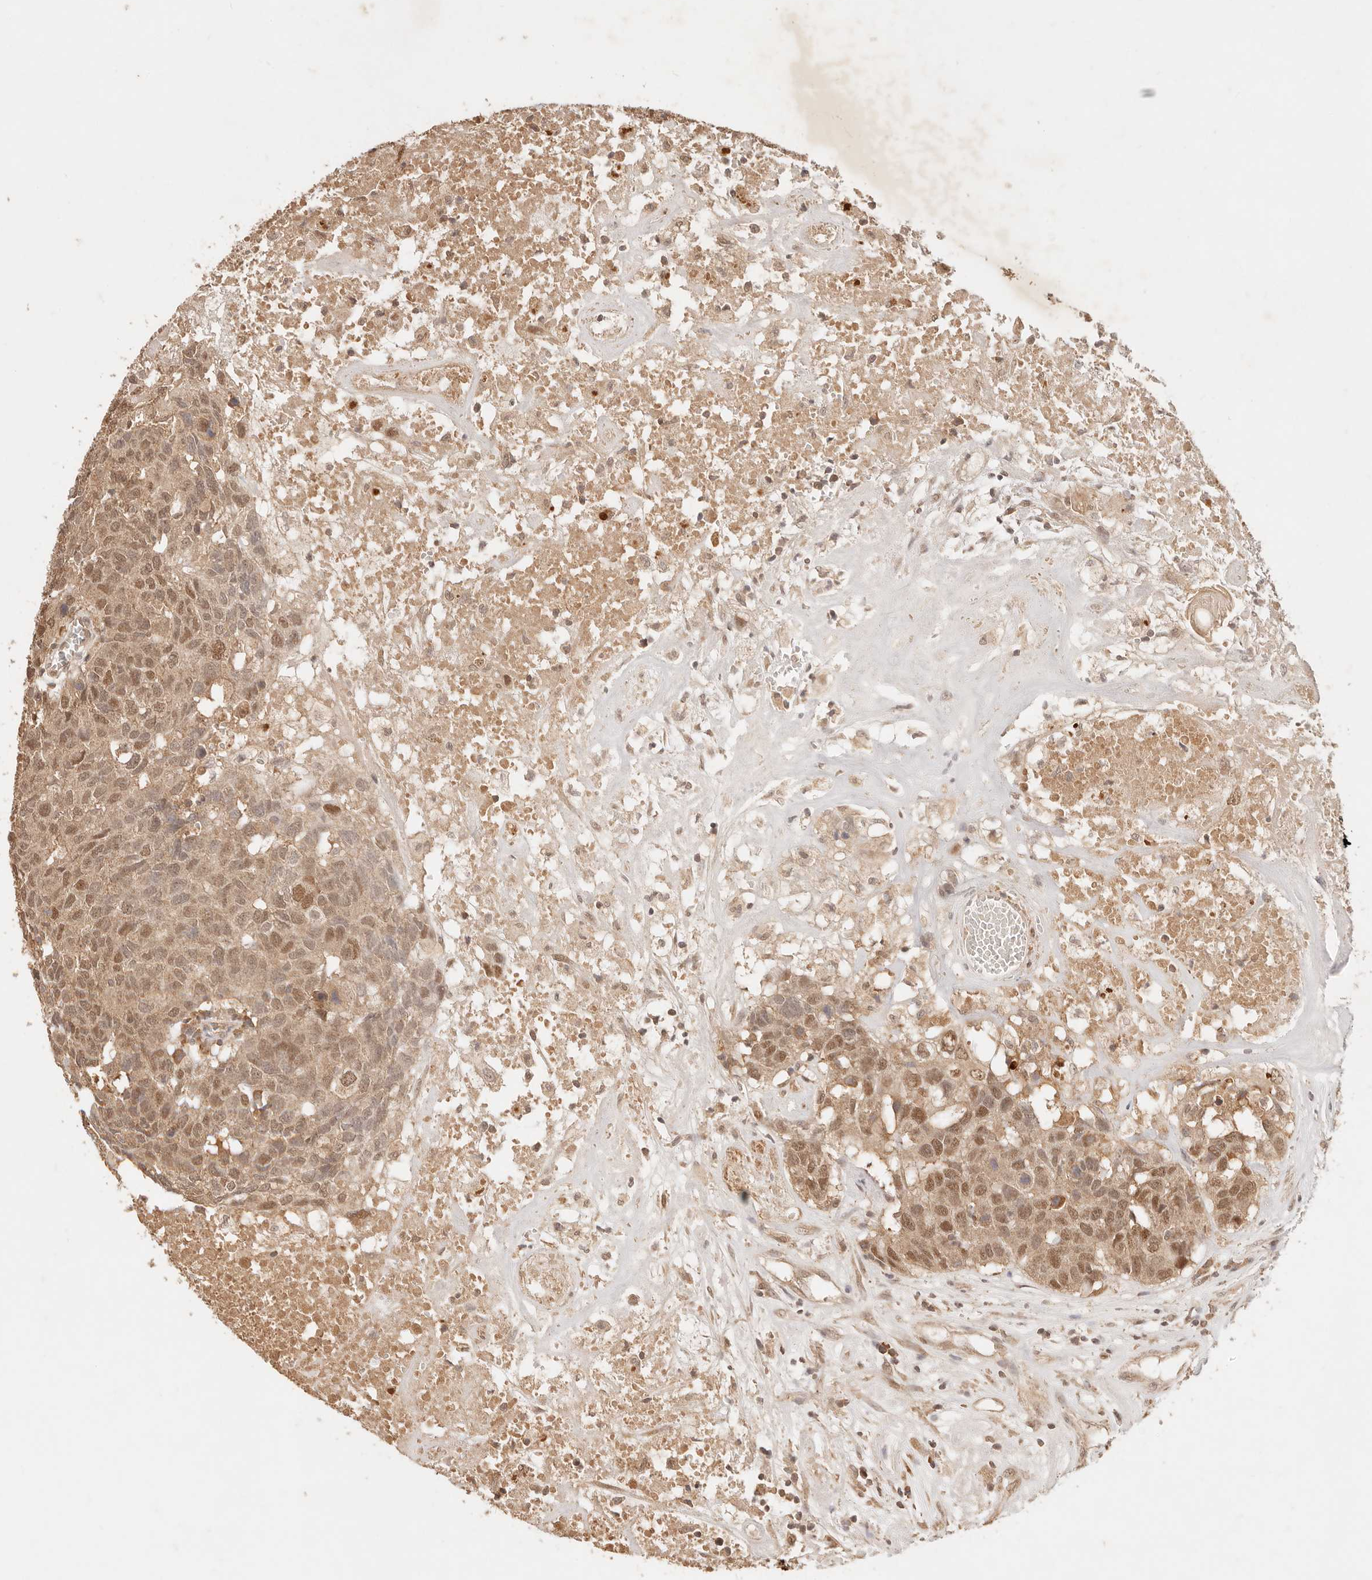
{"staining": {"intensity": "moderate", "quantity": ">75%", "location": "cytoplasmic/membranous,nuclear"}, "tissue": "head and neck cancer", "cell_type": "Tumor cells", "image_type": "cancer", "snomed": [{"axis": "morphology", "description": "Squamous cell carcinoma, NOS"}, {"axis": "topography", "description": "Head-Neck"}], "caption": "IHC histopathology image of head and neck squamous cell carcinoma stained for a protein (brown), which reveals medium levels of moderate cytoplasmic/membranous and nuclear staining in approximately >75% of tumor cells.", "gene": "TRIM11", "patient": {"sex": "male", "age": 66}}